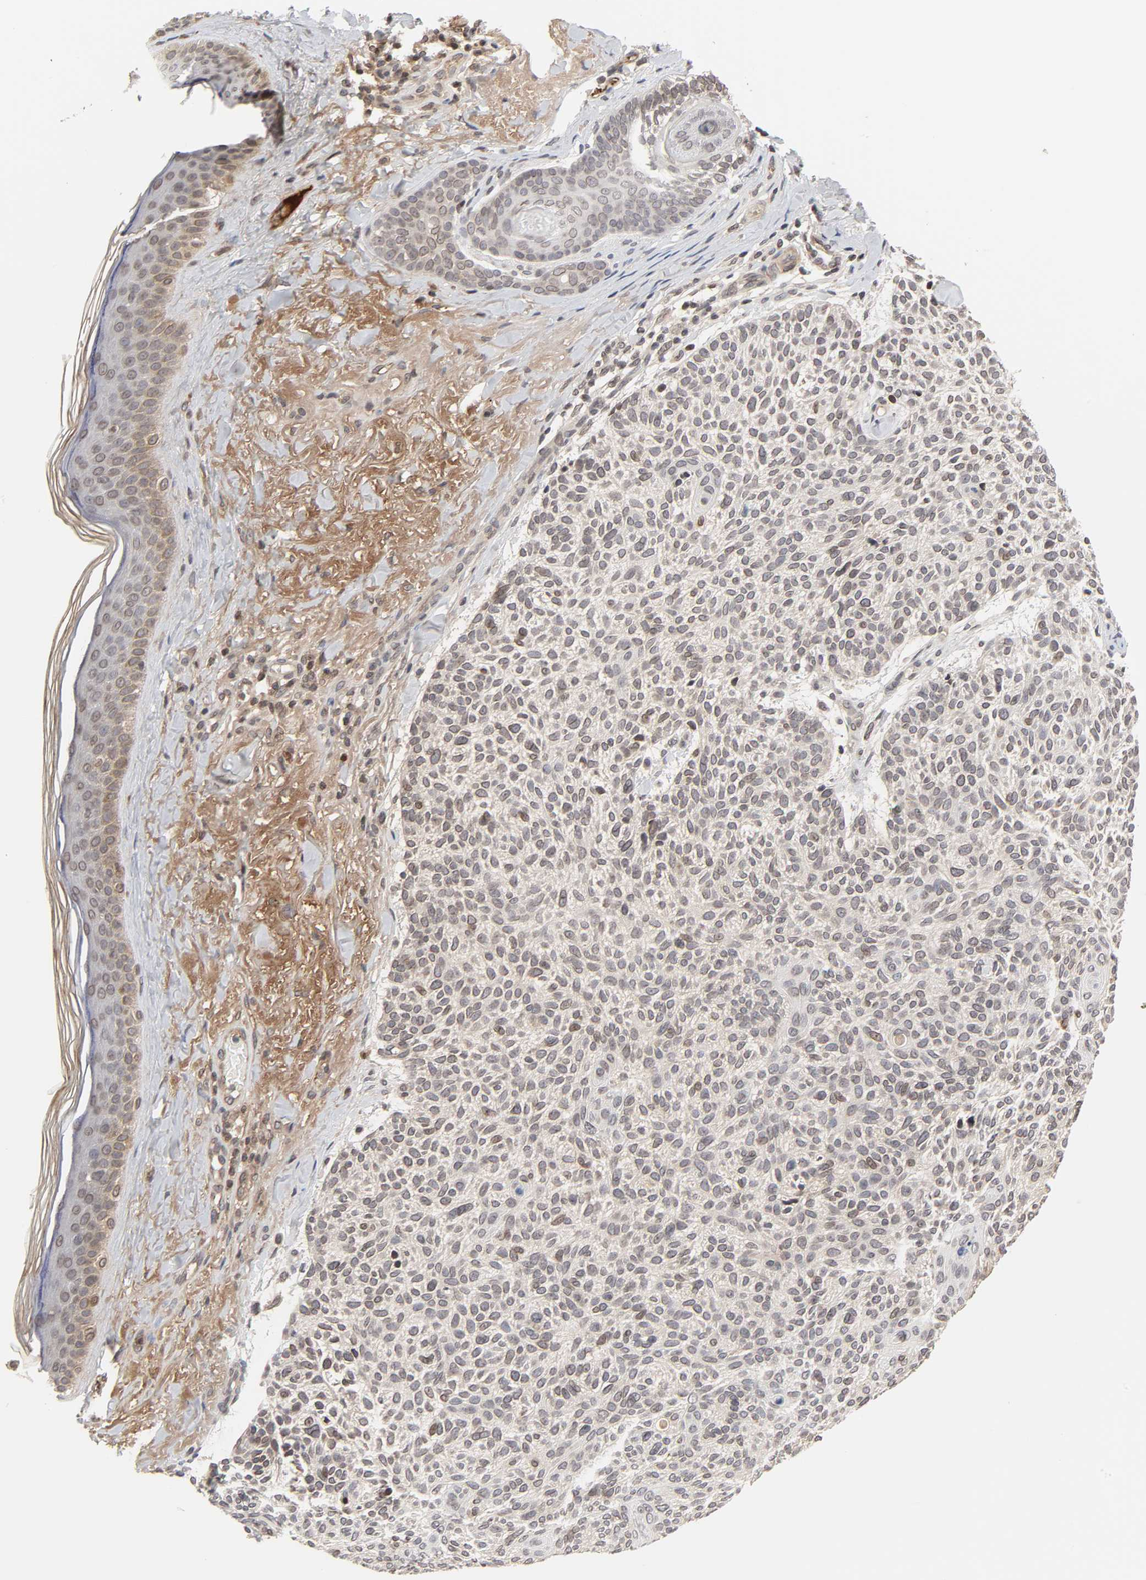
{"staining": {"intensity": "moderate", "quantity": "<25%", "location": "nuclear"}, "tissue": "skin cancer", "cell_type": "Tumor cells", "image_type": "cancer", "snomed": [{"axis": "morphology", "description": "Normal tissue, NOS"}, {"axis": "morphology", "description": "Basal cell carcinoma"}, {"axis": "topography", "description": "Skin"}], "caption": "Moderate nuclear protein staining is identified in approximately <25% of tumor cells in skin basal cell carcinoma.", "gene": "CPN2", "patient": {"sex": "female", "age": 70}}